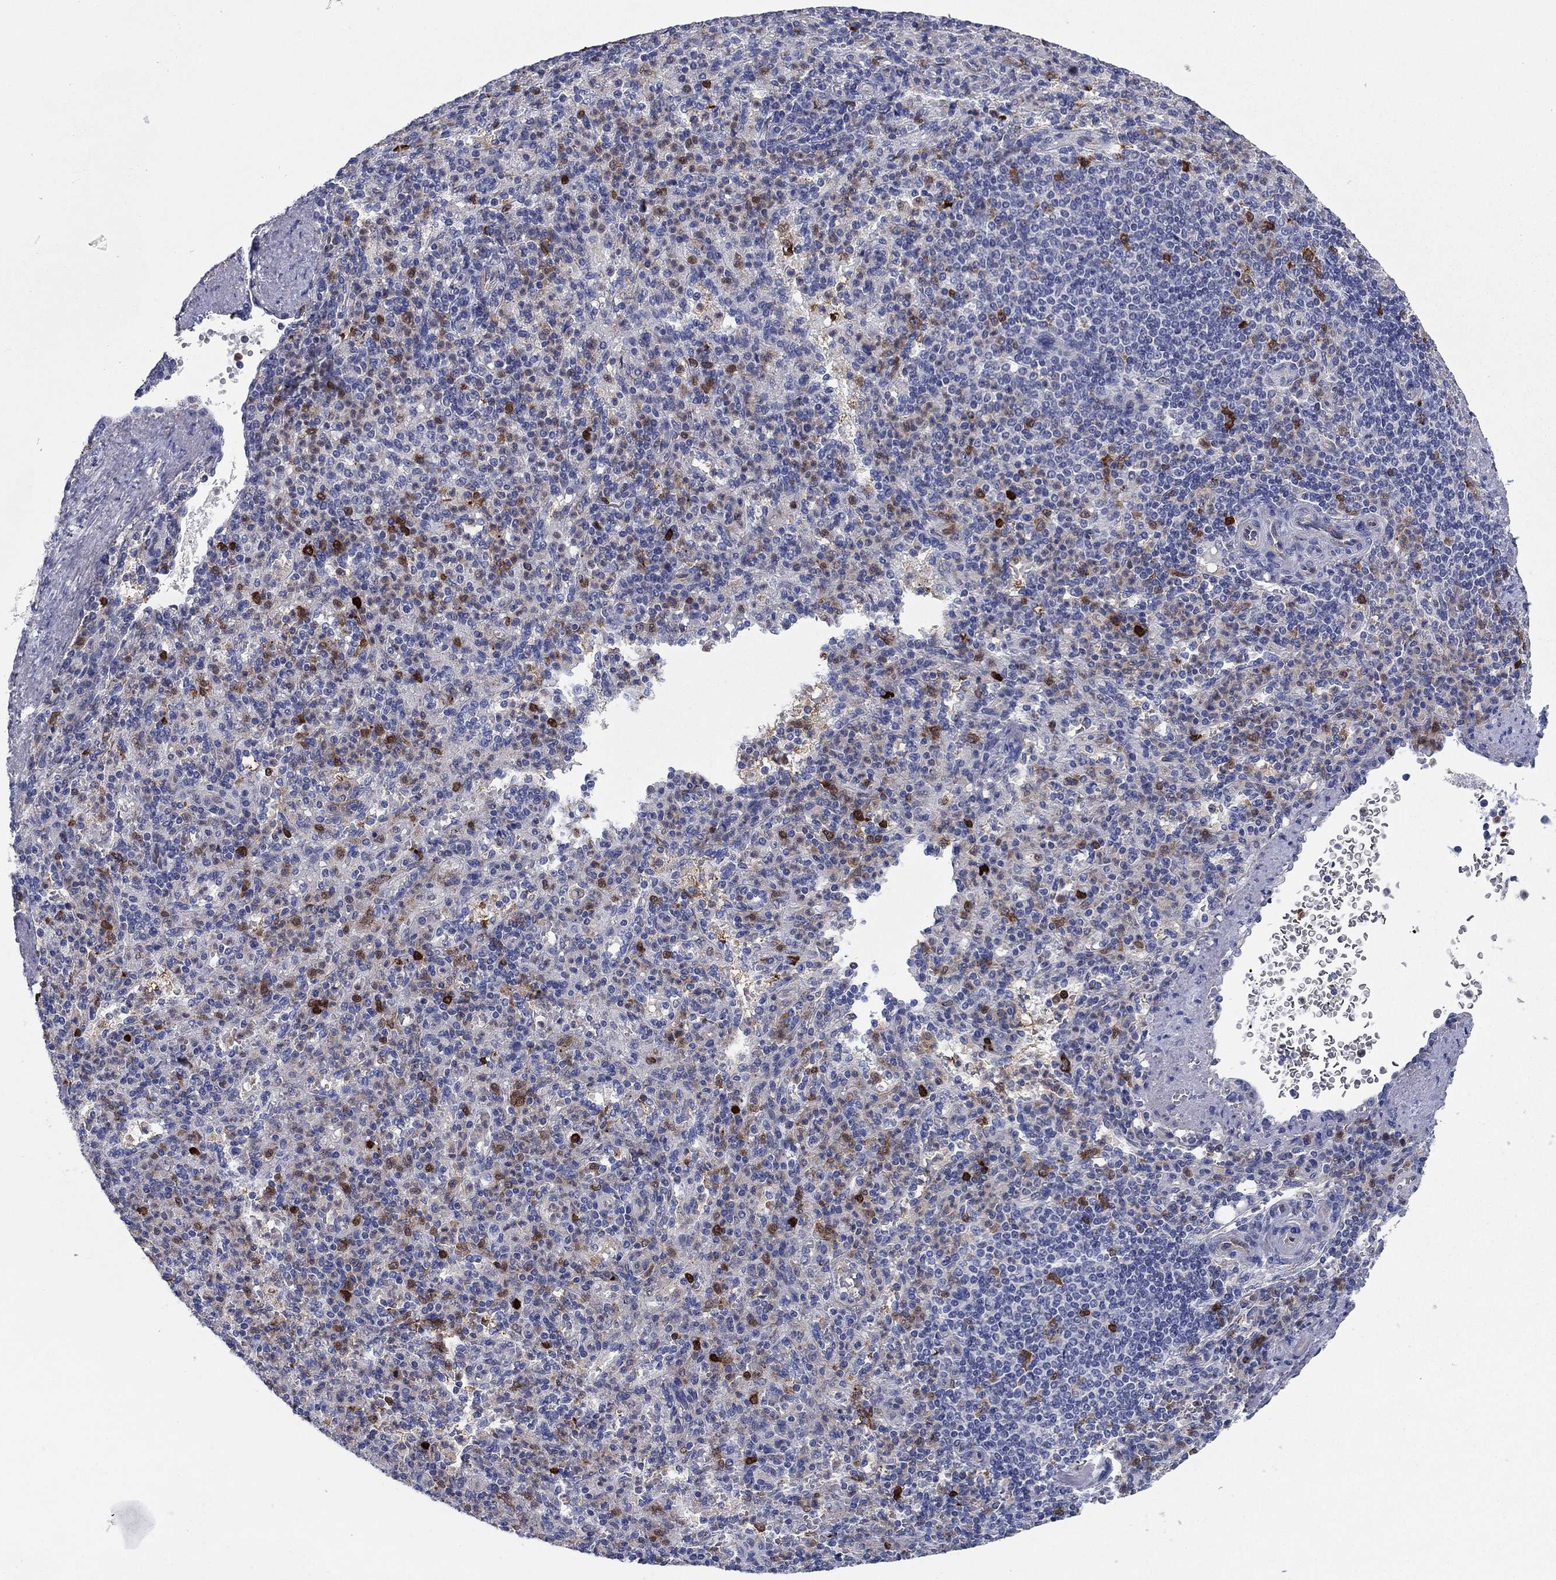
{"staining": {"intensity": "strong", "quantity": ">75%", "location": "cytoplasmic/membranous"}, "tissue": "spleen", "cell_type": "Cells in red pulp", "image_type": "normal", "snomed": [{"axis": "morphology", "description": "Normal tissue, NOS"}, {"axis": "topography", "description": "Spleen"}], "caption": "Benign spleen reveals strong cytoplasmic/membranous expression in about >75% of cells in red pulp, visualized by immunohistochemistry.", "gene": "STMN1", "patient": {"sex": "female", "age": 74}}